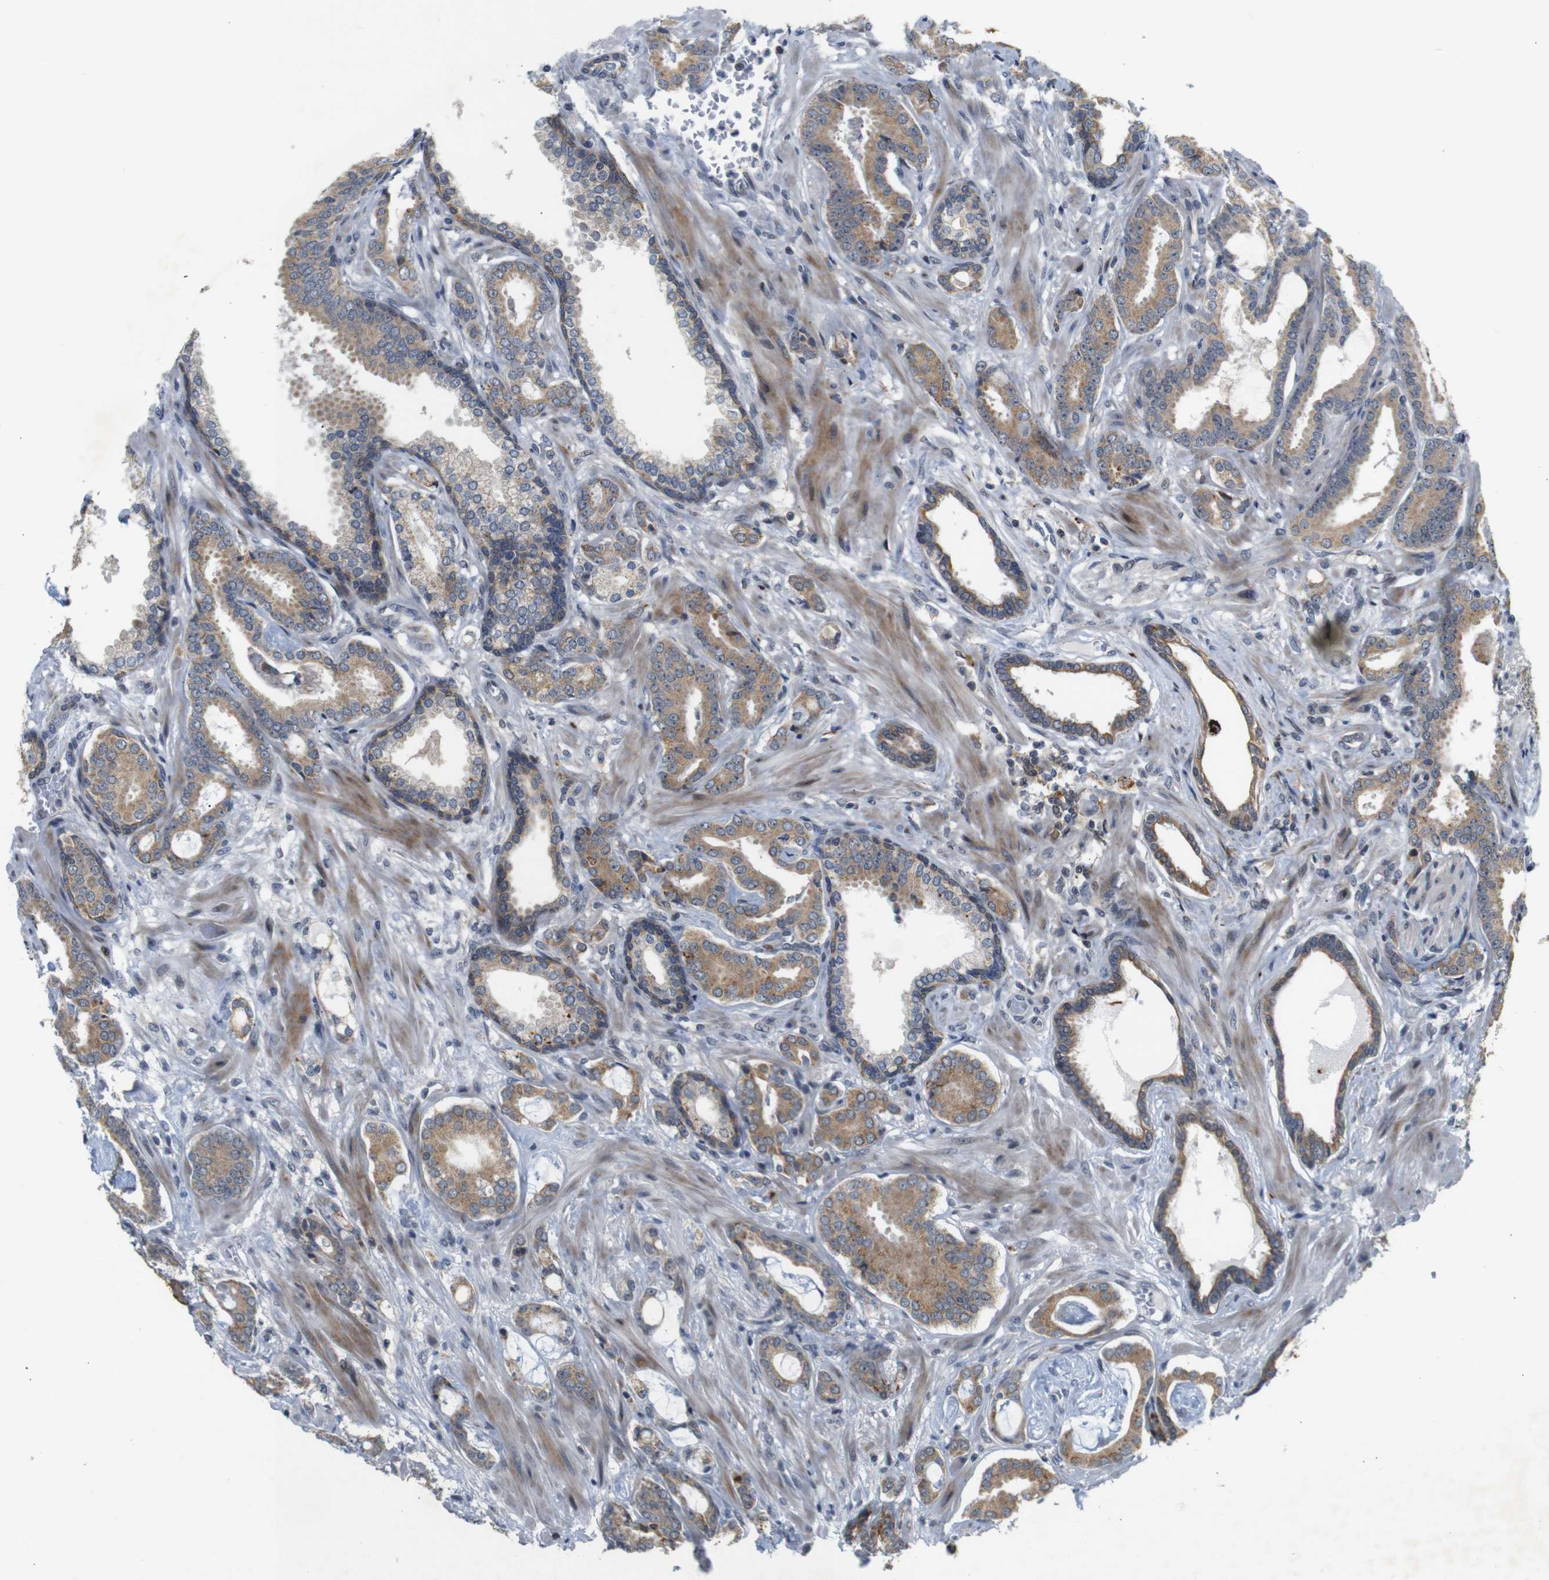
{"staining": {"intensity": "weak", "quantity": ">75%", "location": "cytoplasmic/membranous"}, "tissue": "prostate cancer", "cell_type": "Tumor cells", "image_type": "cancer", "snomed": [{"axis": "morphology", "description": "Adenocarcinoma, Low grade"}, {"axis": "topography", "description": "Prostate"}], "caption": "Weak cytoplasmic/membranous protein positivity is seen in about >75% of tumor cells in prostate cancer (low-grade adenocarcinoma). The staining was performed using DAB (3,3'-diaminobenzidine) to visualize the protein expression in brown, while the nuclei were stained in blue with hematoxylin (Magnification: 20x).", "gene": "ATP7B", "patient": {"sex": "male", "age": 53}}